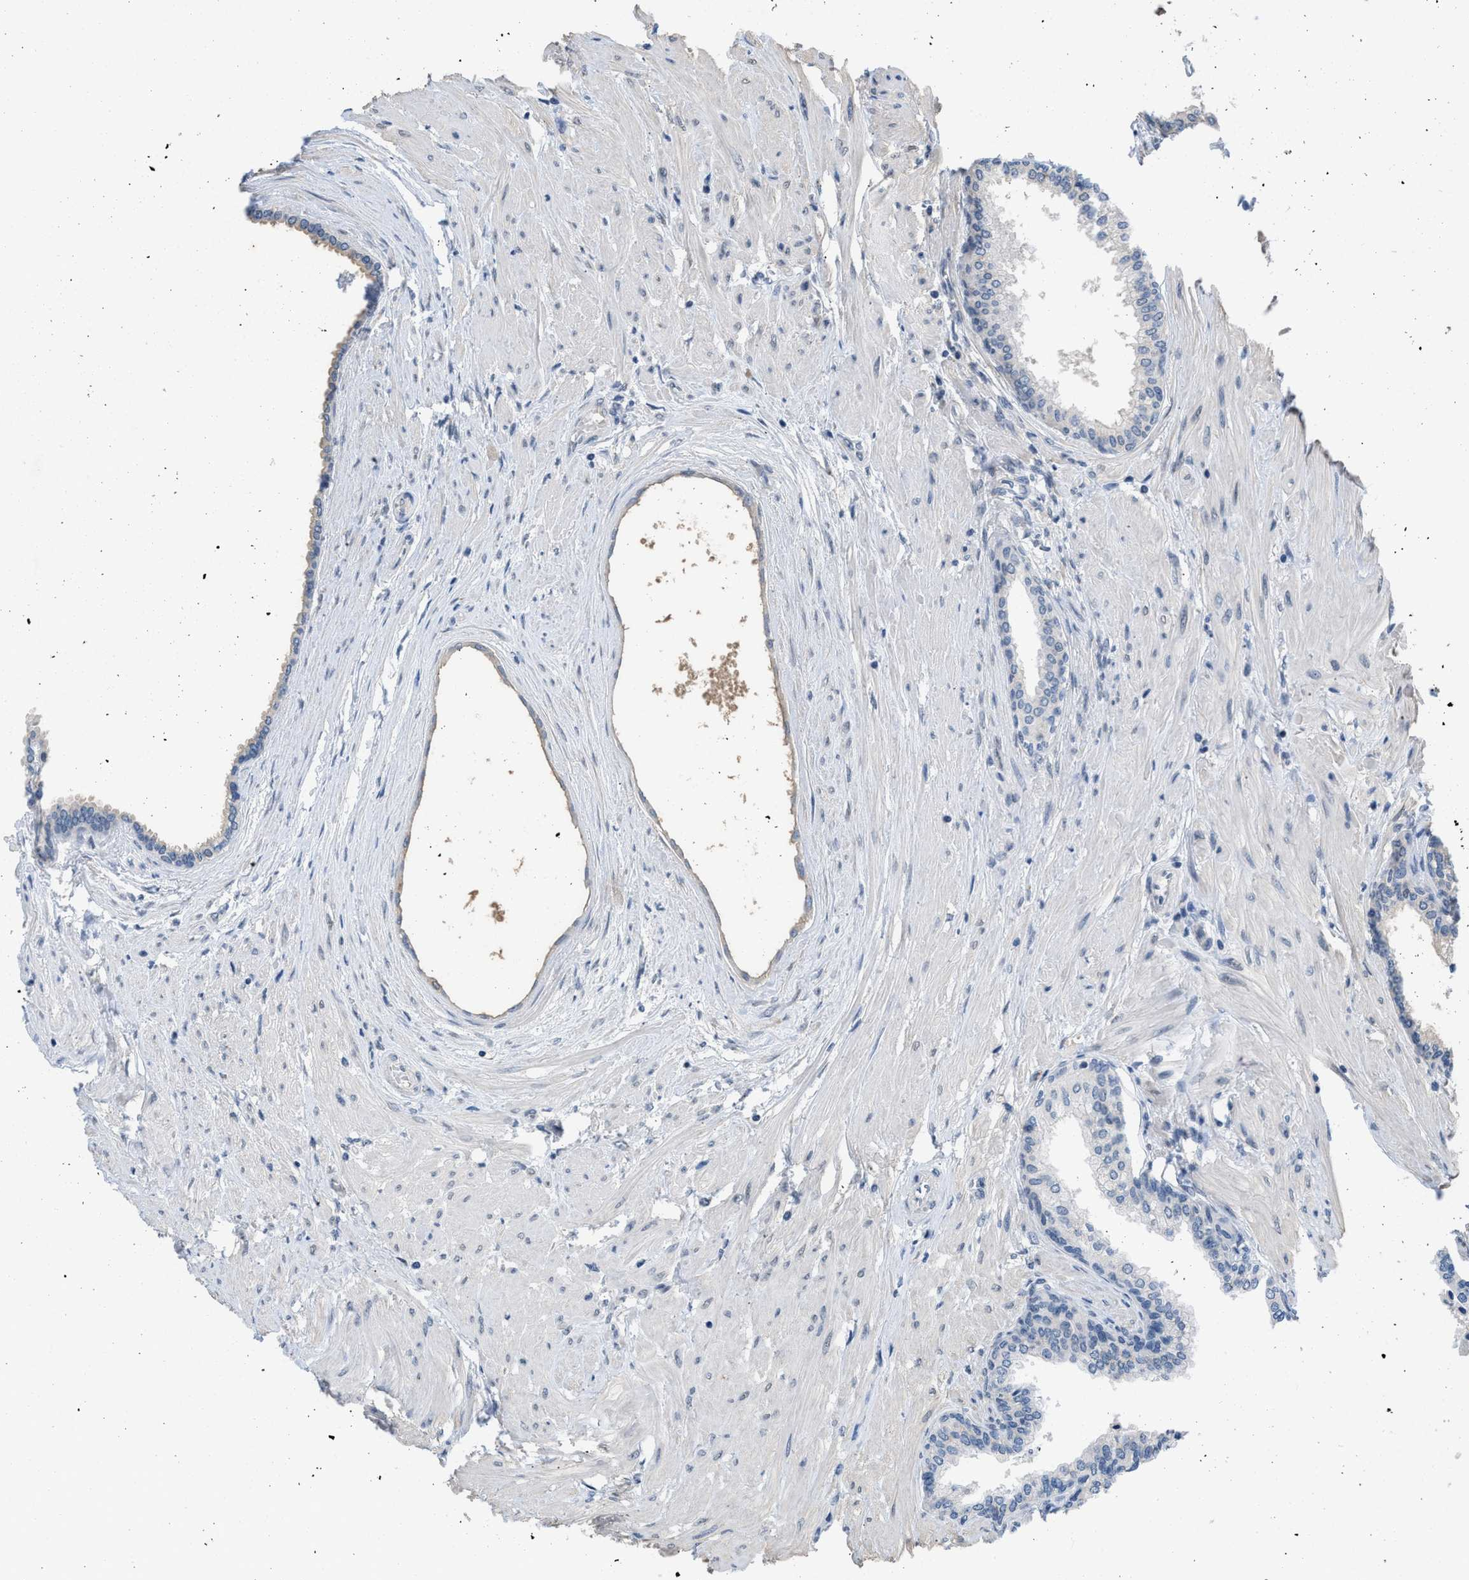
{"staining": {"intensity": "negative", "quantity": "none", "location": "none"}, "tissue": "prostate cancer", "cell_type": "Tumor cells", "image_type": "cancer", "snomed": [{"axis": "morphology", "description": "Adenocarcinoma, Low grade"}, {"axis": "topography", "description": "Prostate"}], "caption": "This image is of adenocarcinoma (low-grade) (prostate) stained with immunohistochemistry (IHC) to label a protein in brown with the nuclei are counter-stained blue. There is no staining in tumor cells.", "gene": "TERF2IP", "patient": {"sex": "male", "age": 57}}